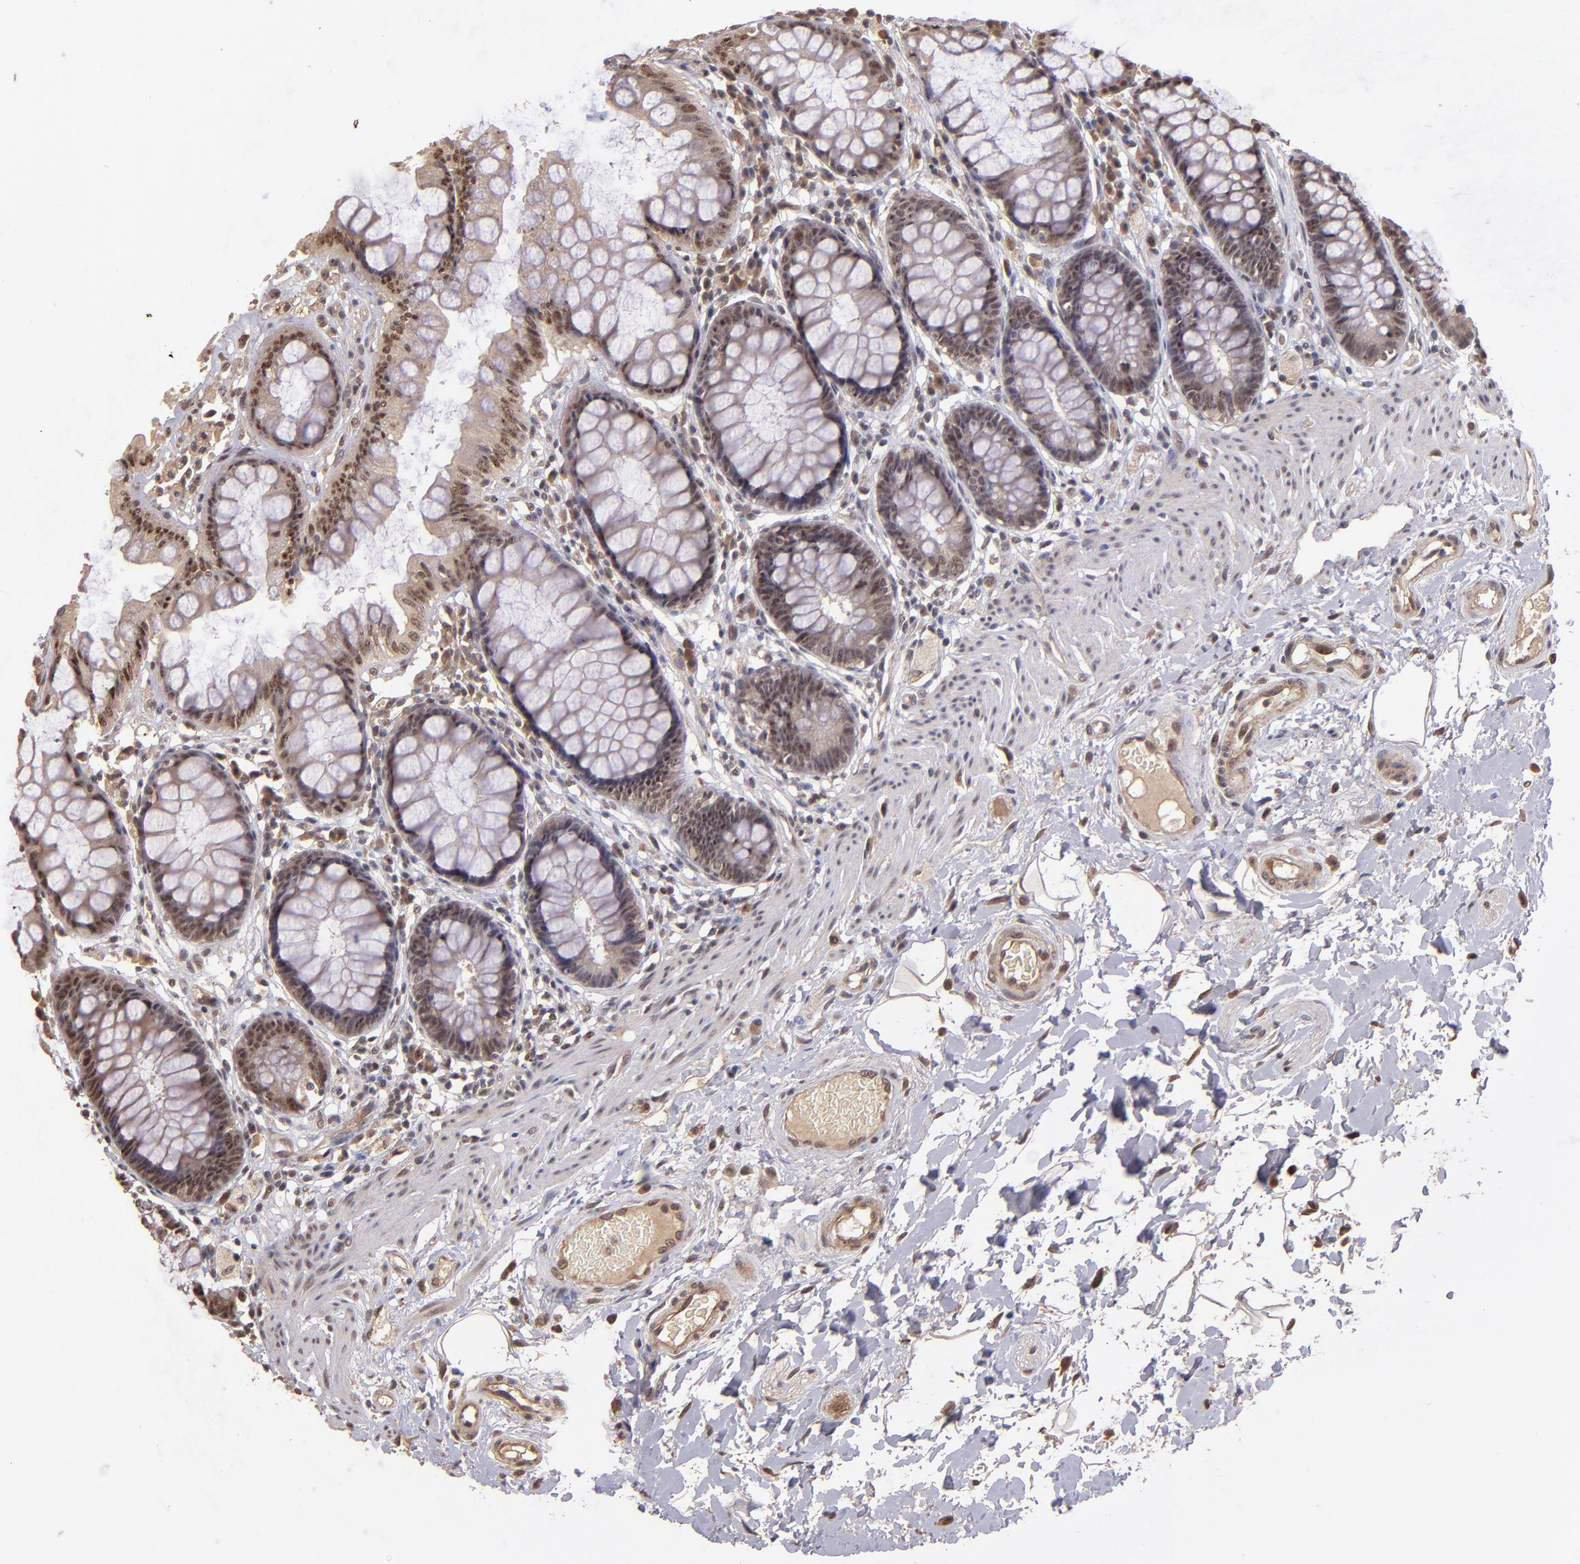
{"staining": {"intensity": "moderate", "quantity": ">75%", "location": "nuclear"}, "tissue": "rectum", "cell_type": "Glandular cells", "image_type": "normal", "snomed": [{"axis": "morphology", "description": "Normal tissue, NOS"}, {"axis": "topography", "description": "Rectum"}], "caption": "DAB immunohistochemical staining of unremarkable rectum shows moderate nuclear protein positivity in approximately >75% of glandular cells.", "gene": "ABHD12B", "patient": {"sex": "female", "age": 46}}